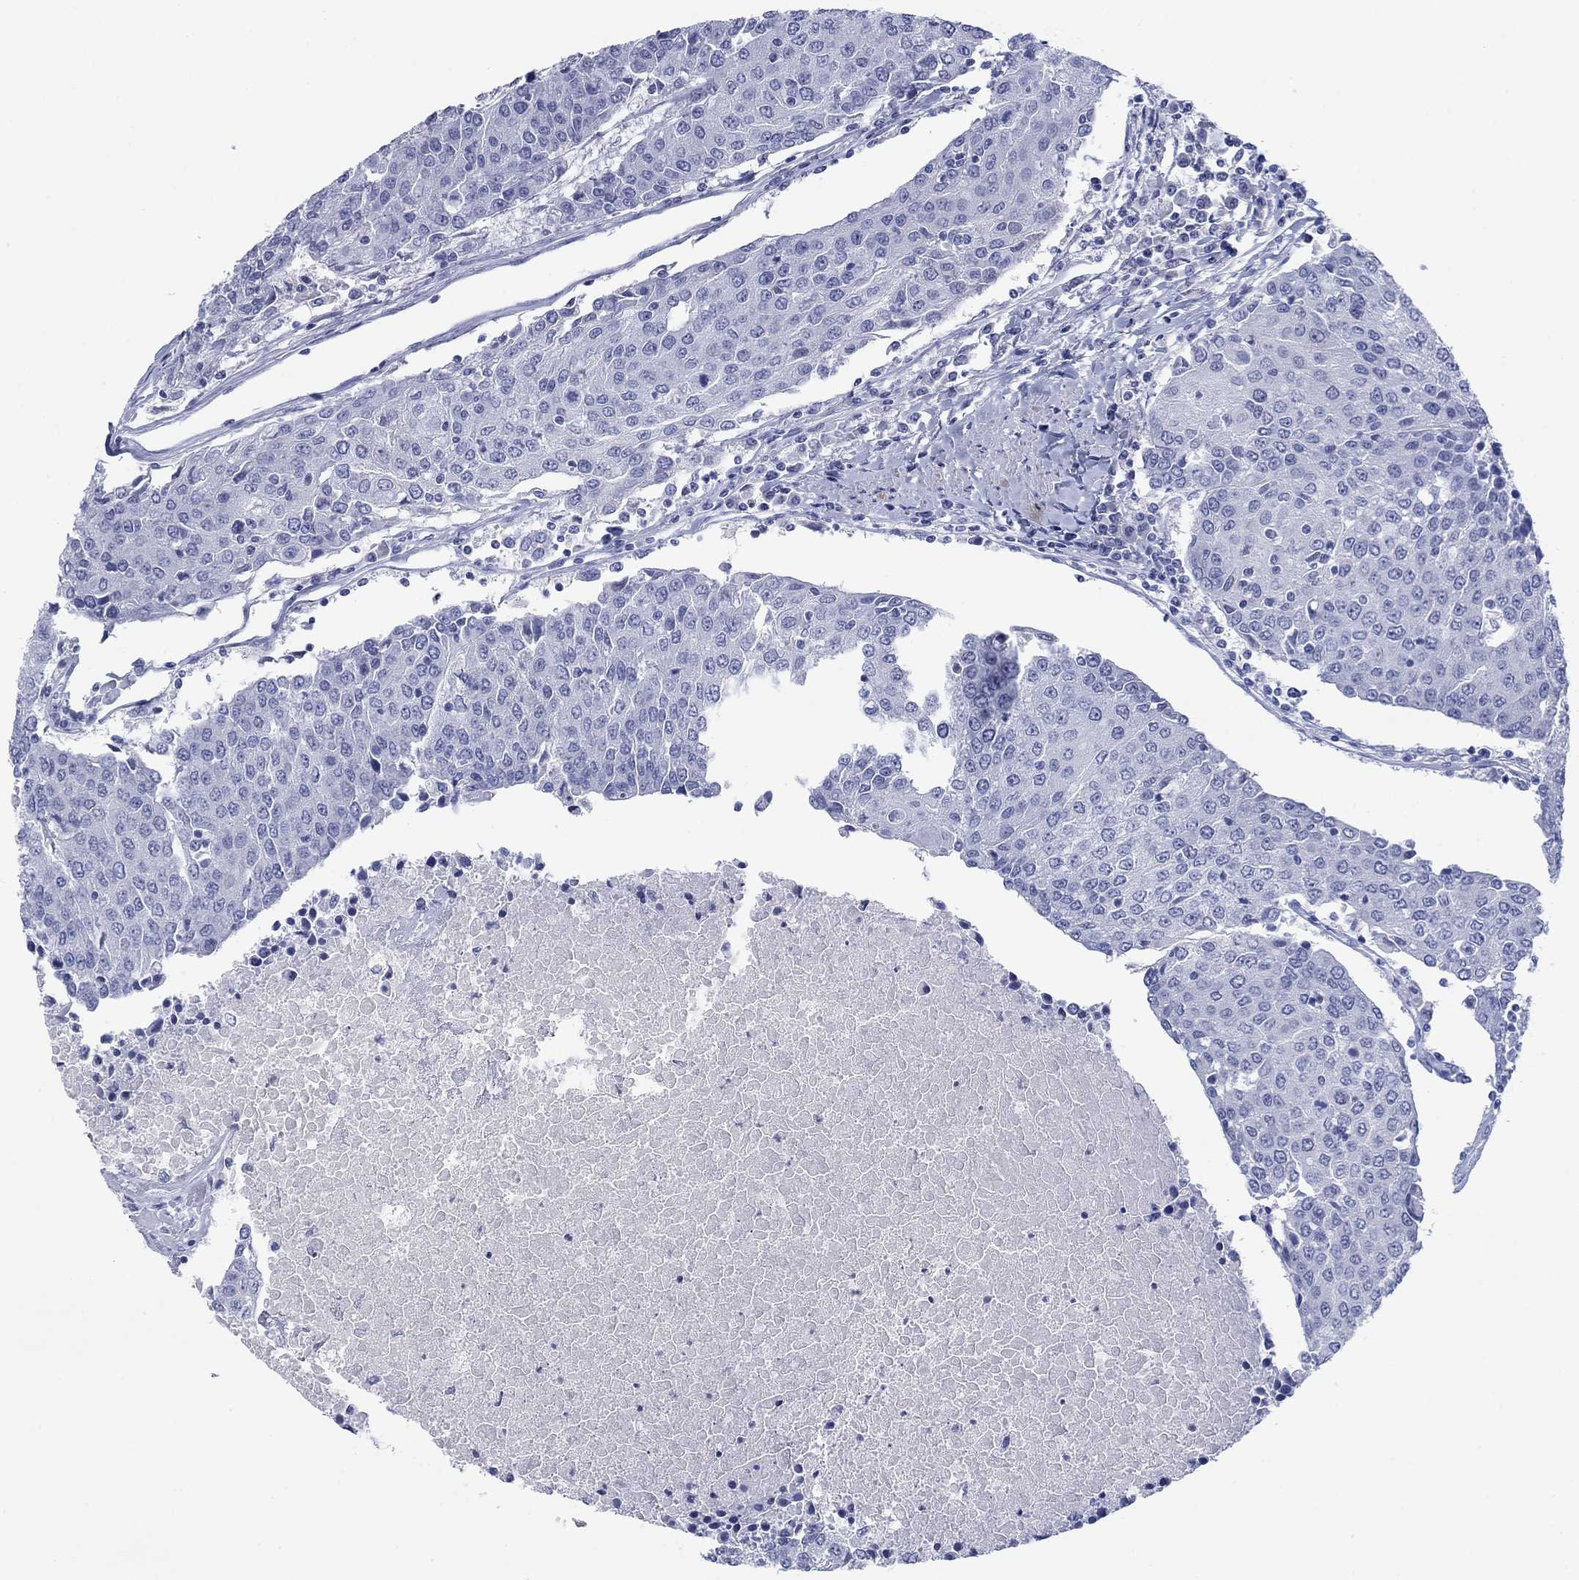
{"staining": {"intensity": "negative", "quantity": "none", "location": "none"}, "tissue": "urothelial cancer", "cell_type": "Tumor cells", "image_type": "cancer", "snomed": [{"axis": "morphology", "description": "Urothelial carcinoma, High grade"}, {"axis": "topography", "description": "Urinary bladder"}], "caption": "Immunohistochemical staining of high-grade urothelial carcinoma shows no significant expression in tumor cells.", "gene": "PDYN", "patient": {"sex": "female", "age": 85}}